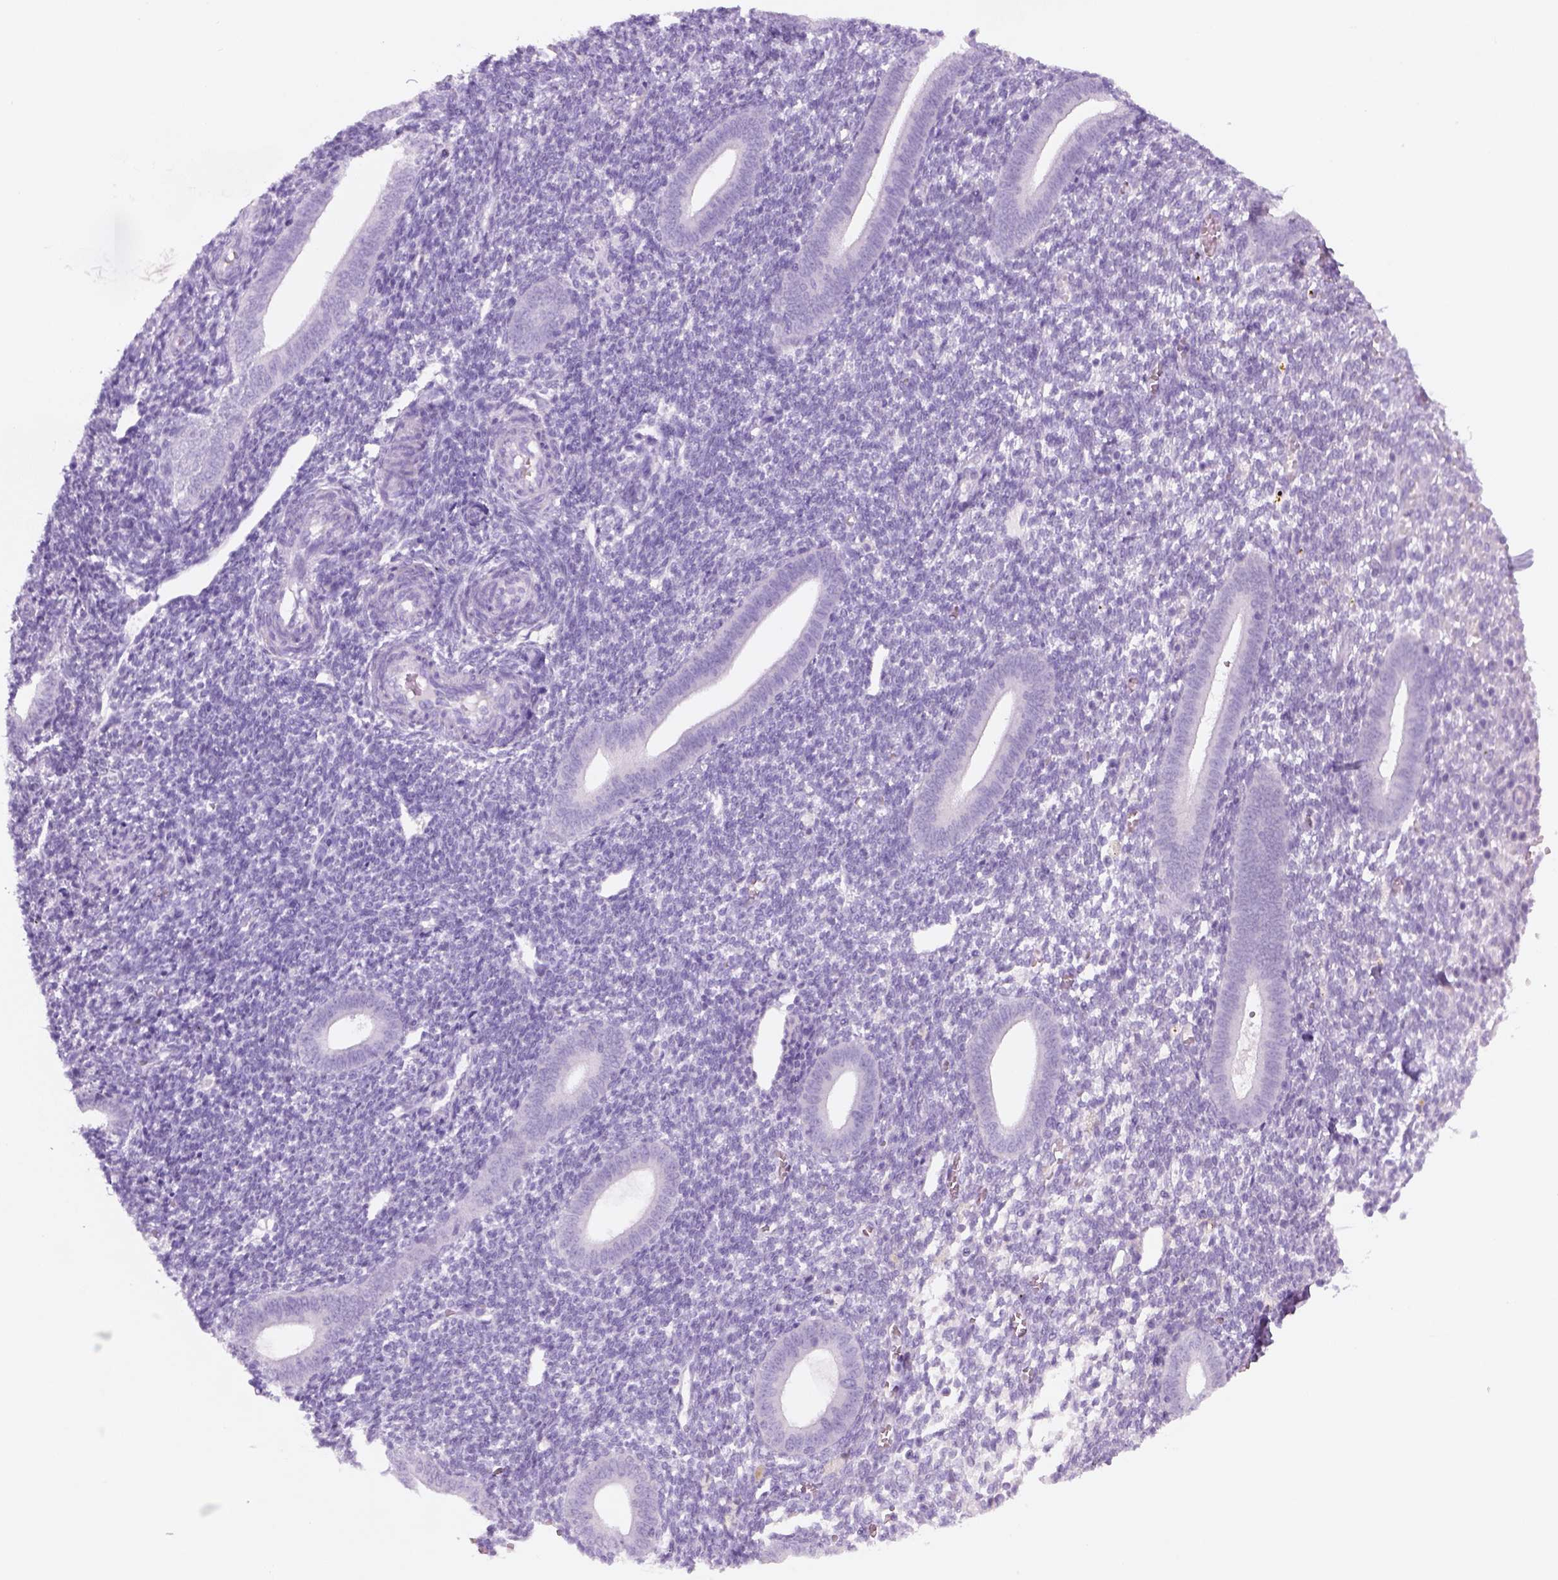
{"staining": {"intensity": "negative", "quantity": "none", "location": "none"}, "tissue": "endometrium", "cell_type": "Cells in endometrial stroma", "image_type": "normal", "snomed": [{"axis": "morphology", "description": "Normal tissue, NOS"}, {"axis": "topography", "description": "Endometrium"}], "caption": "Immunohistochemistry (IHC) micrograph of normal endometrium stained for a protein (brown), which shows no expression in cells in endometrial stroma.", "gene": "KRTAP11", "patient": {"sex": "female", "age": 25}}